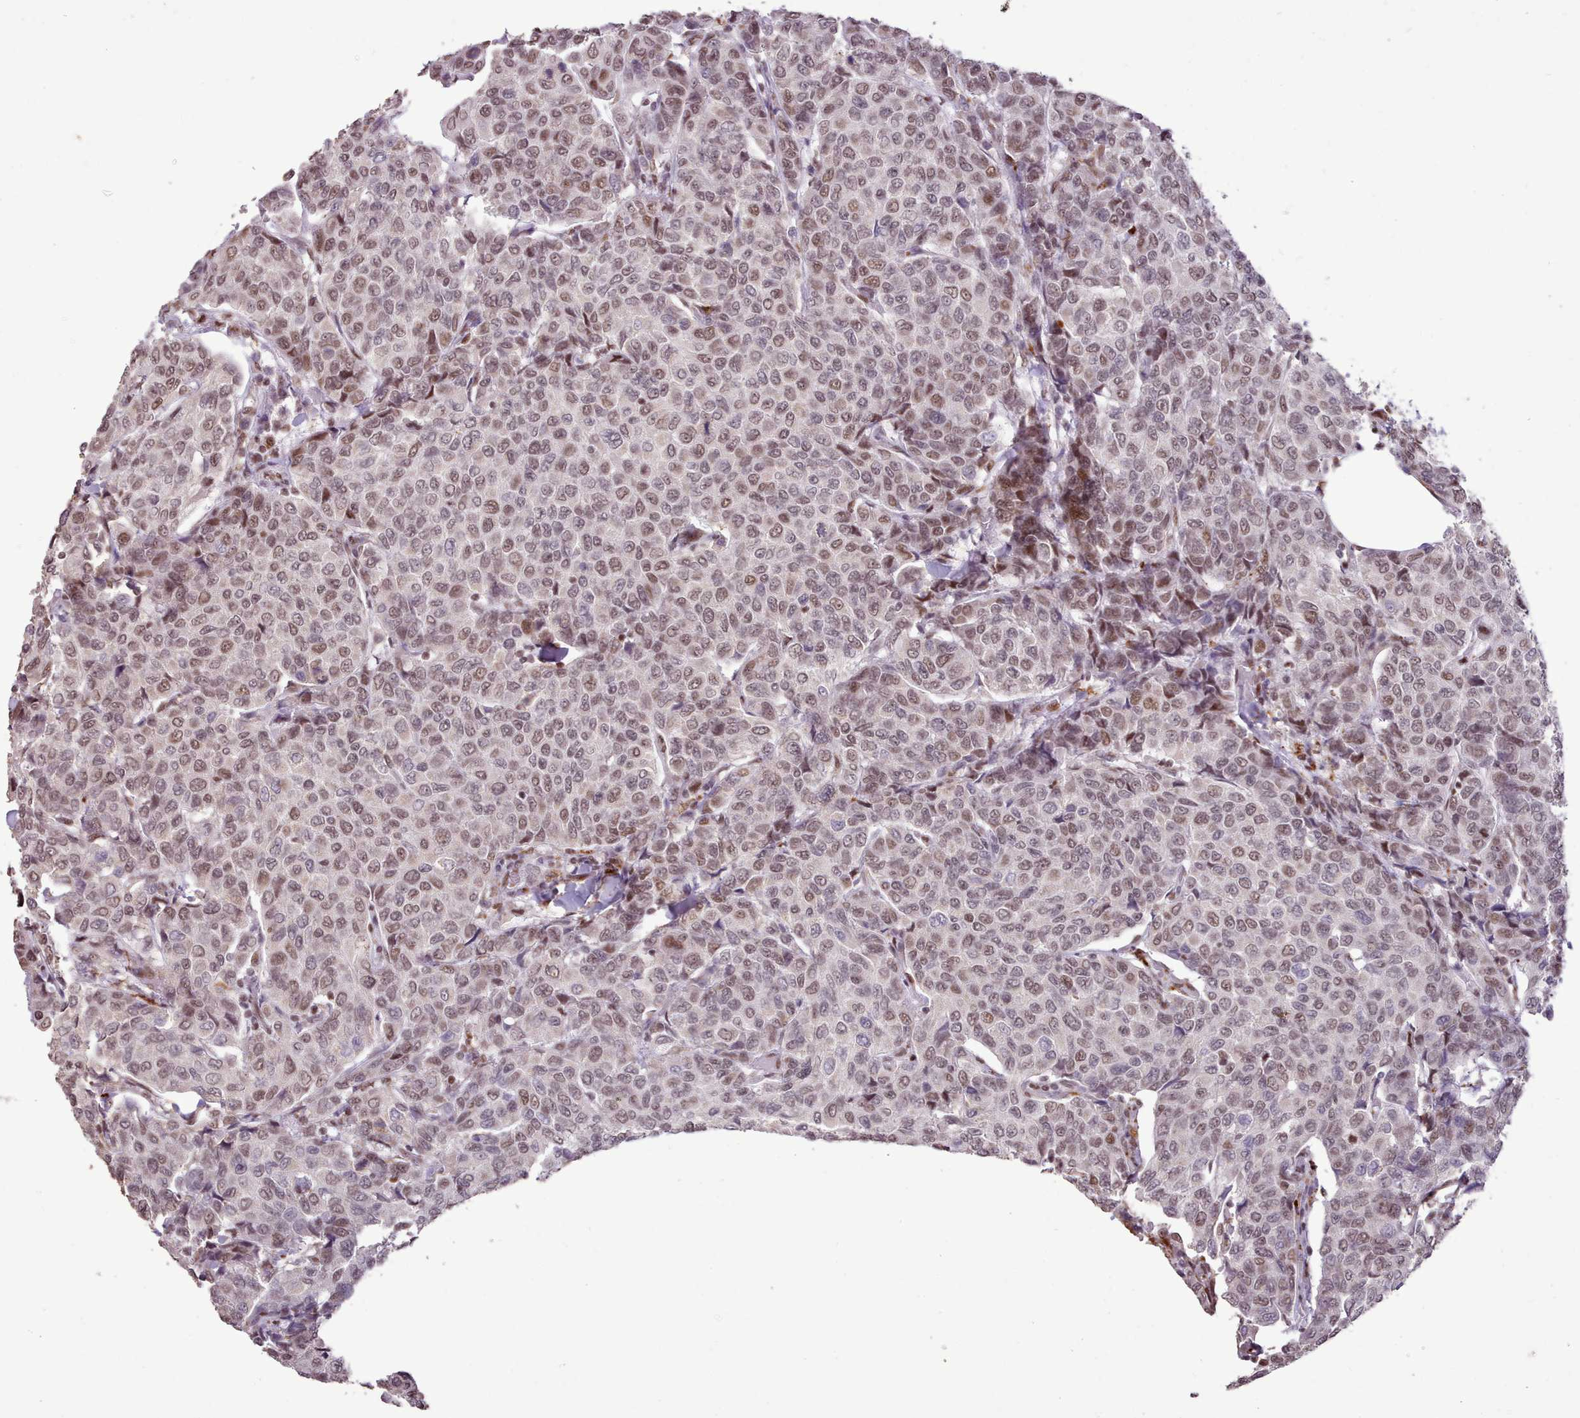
{"staining": {"intensity": "moderate", "quantity": ">75%", "location": "nuclear"}, "tissue": "breast cancer", "cell_type": "Tumor cells", "image_type": "cancer", "snomed": [{"axis": "morphology", "description": "Duct carcinoma"}, {"axis": "topography", "description": "Breast"}], "caption": "Moderate nuclear protein positivity is present in approximately >75% of tumor cells in breast cancer (infiltrating ductal carcinoma).", "gene": "TAF15", "patient": {"sex": "female", "age": 55}}